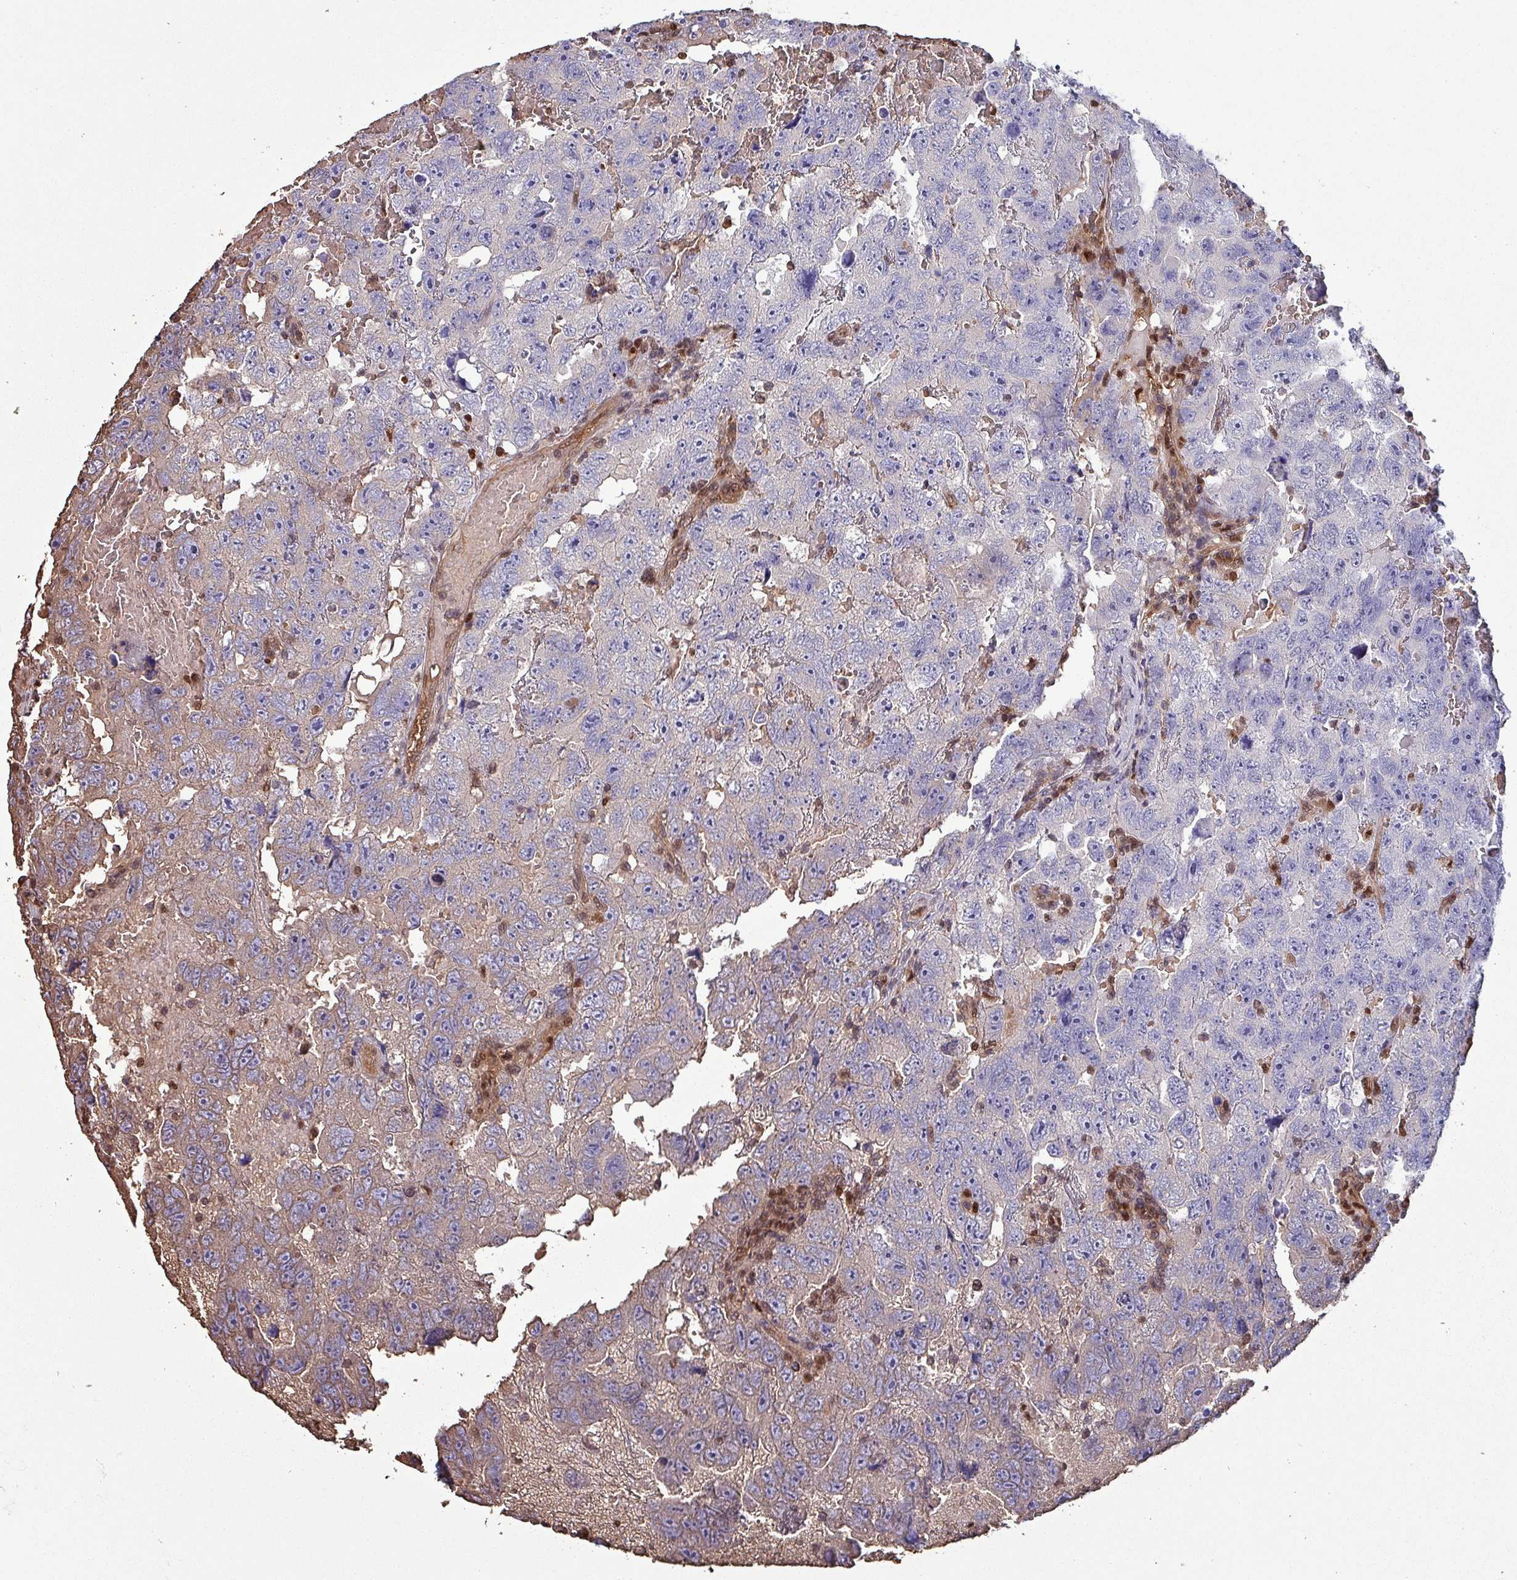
{"staining": {"intensity": "weak", "quantity": "<25%", "location": "cytoplasmic/membranous"}, "tissue": "testis cancer", "cell_type": "Tumor cells", "image_type": "cancer", "snomed": [{"axis": "morphology", "description": "Carcinoma, Embryonal, NOS"}, {"axis": "topography", "description": "Testis"}], "caption": "A photomicrograph of embryonal carcinoma (testis) stained for a protein shows no brown staining in tumor cells.", "gene": "PSMB8", "patient": {"sex": "male", "age": 45}}